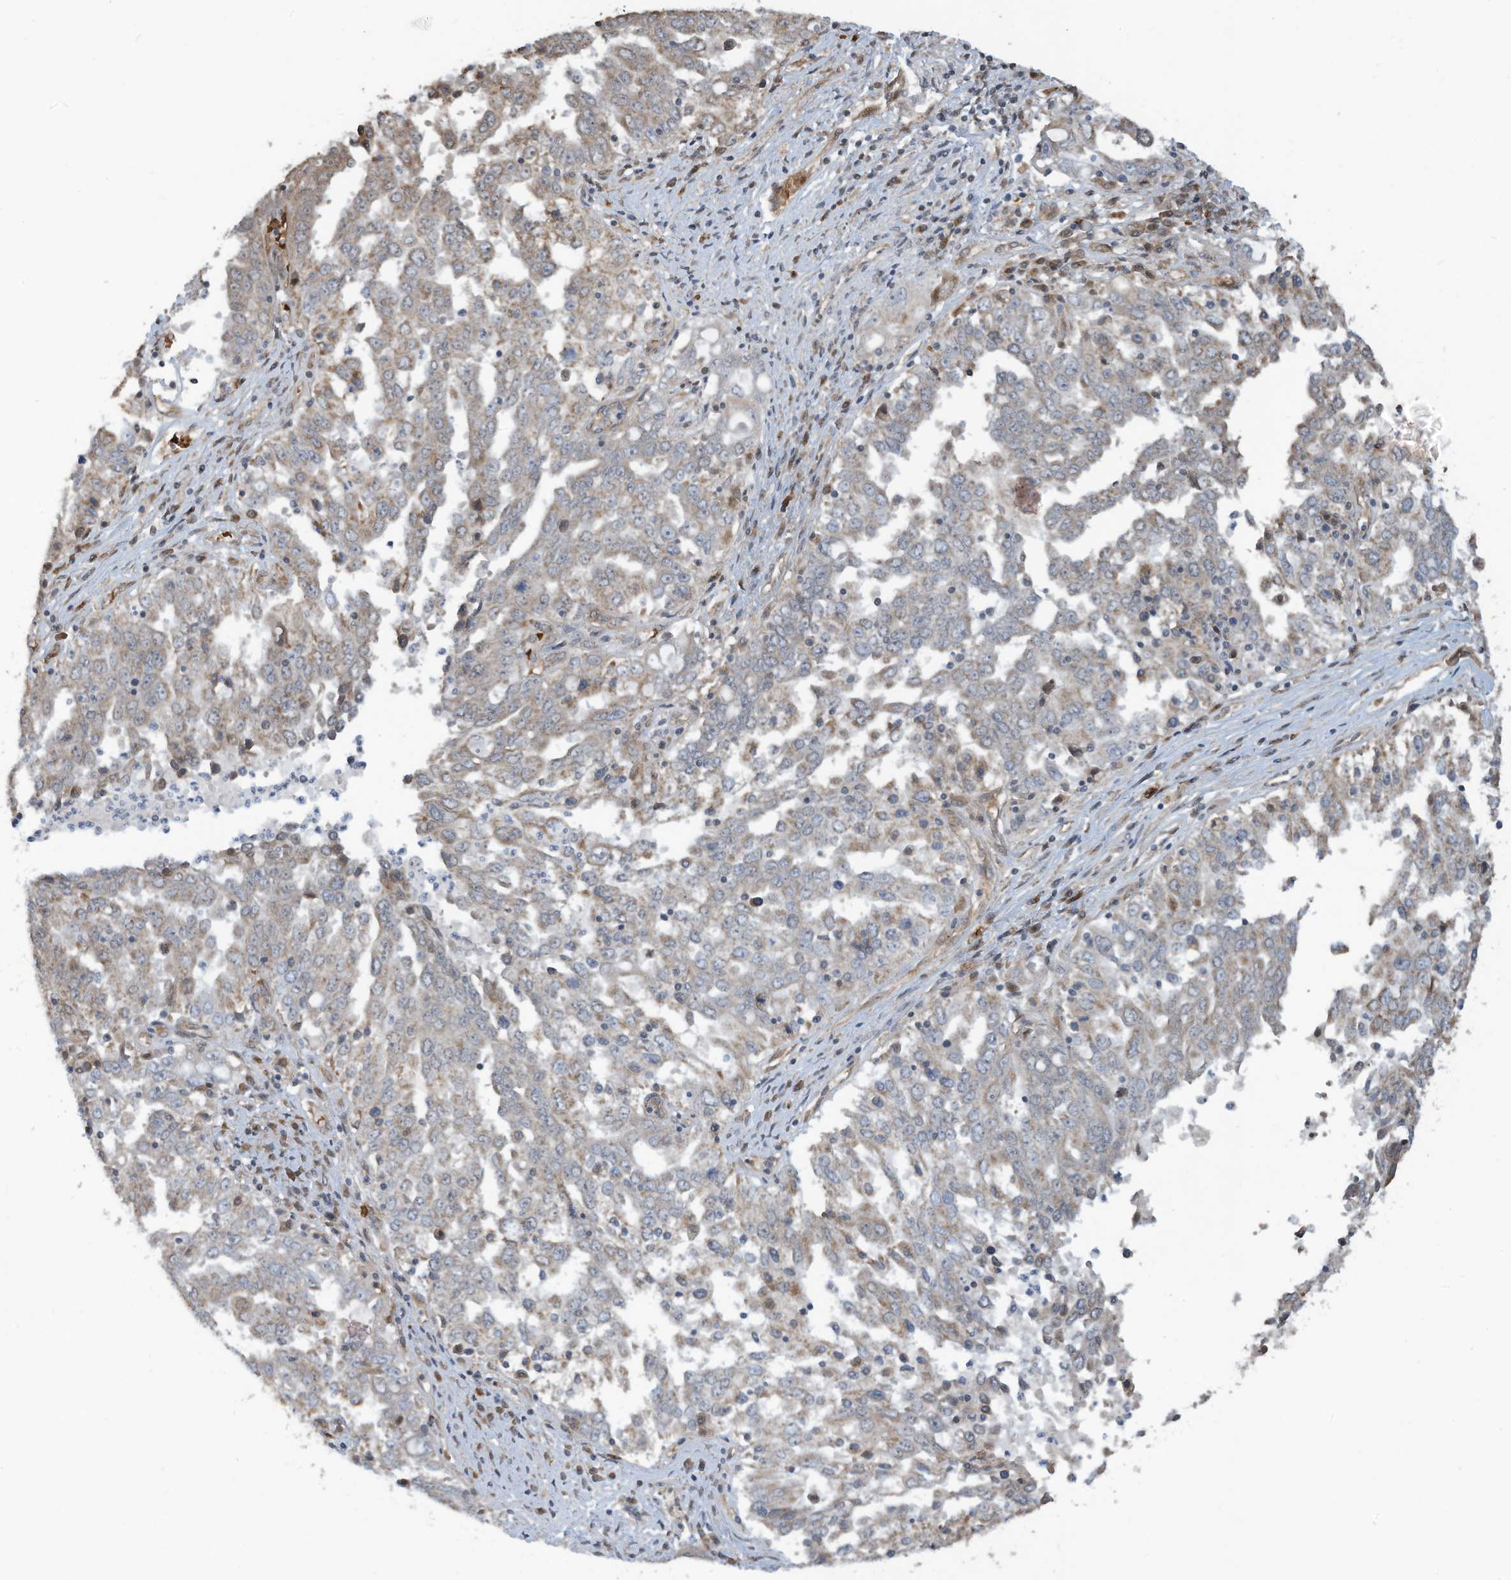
{"staining": {"intensity": "weak", "quantity": "<25%", "location": "cytoplasmic/membranous"}, "tissue": "ovarian cancer", "cell_type": "Tumor cells", "image_type": "cancer", "snomed": [{"axis": "morphology", "description": "Carcinoma, endometroid"}, {"axis": "topography", "description": "Ovary"}], "caption": "The histopathology image reveals no significant expression in tumor cells of ovarian cancer (endometroid carcinoma).", "gene": "ERI2", "patient": {"sex": "female", "age": 62}}